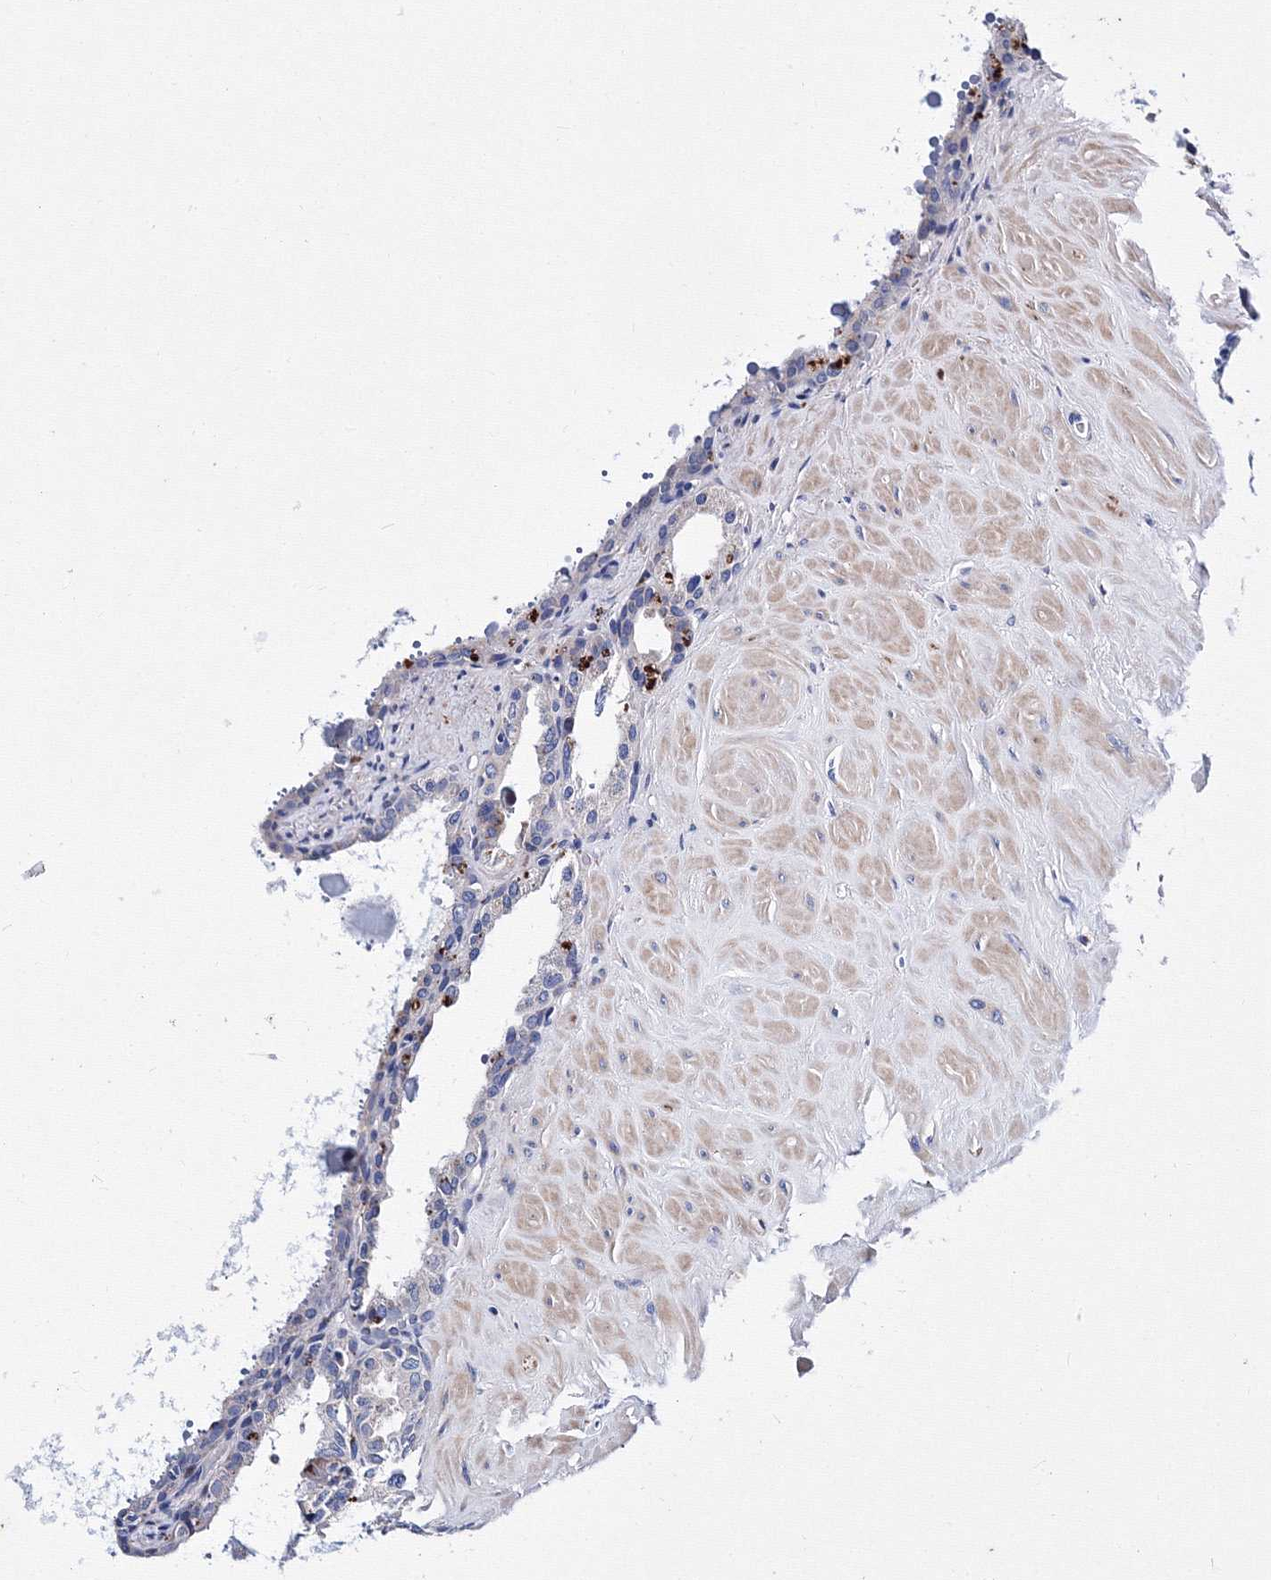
{"staining": {"intensity": "negative", "quantity": "none", "location": "none"}, "tissue": "seminal vesicle", "cell_type": "Glandular cells", "image_type": "normal", "snomed": [{"axis": "morphology", "description": "Normal tissue, NOS"}, {"axis": "topography", "description": "Seminal veicle"}], "caption": "Glandular cells are negative for protein expression in benign human seminal vesicle. (DAB (3,3'-diaminobenzidine) immunohistochemistry (IHC) visualized using brightfield microscopy, high magnification).", "gene": "TRPM2", "patient": {"sex": "male", "age": 68}}